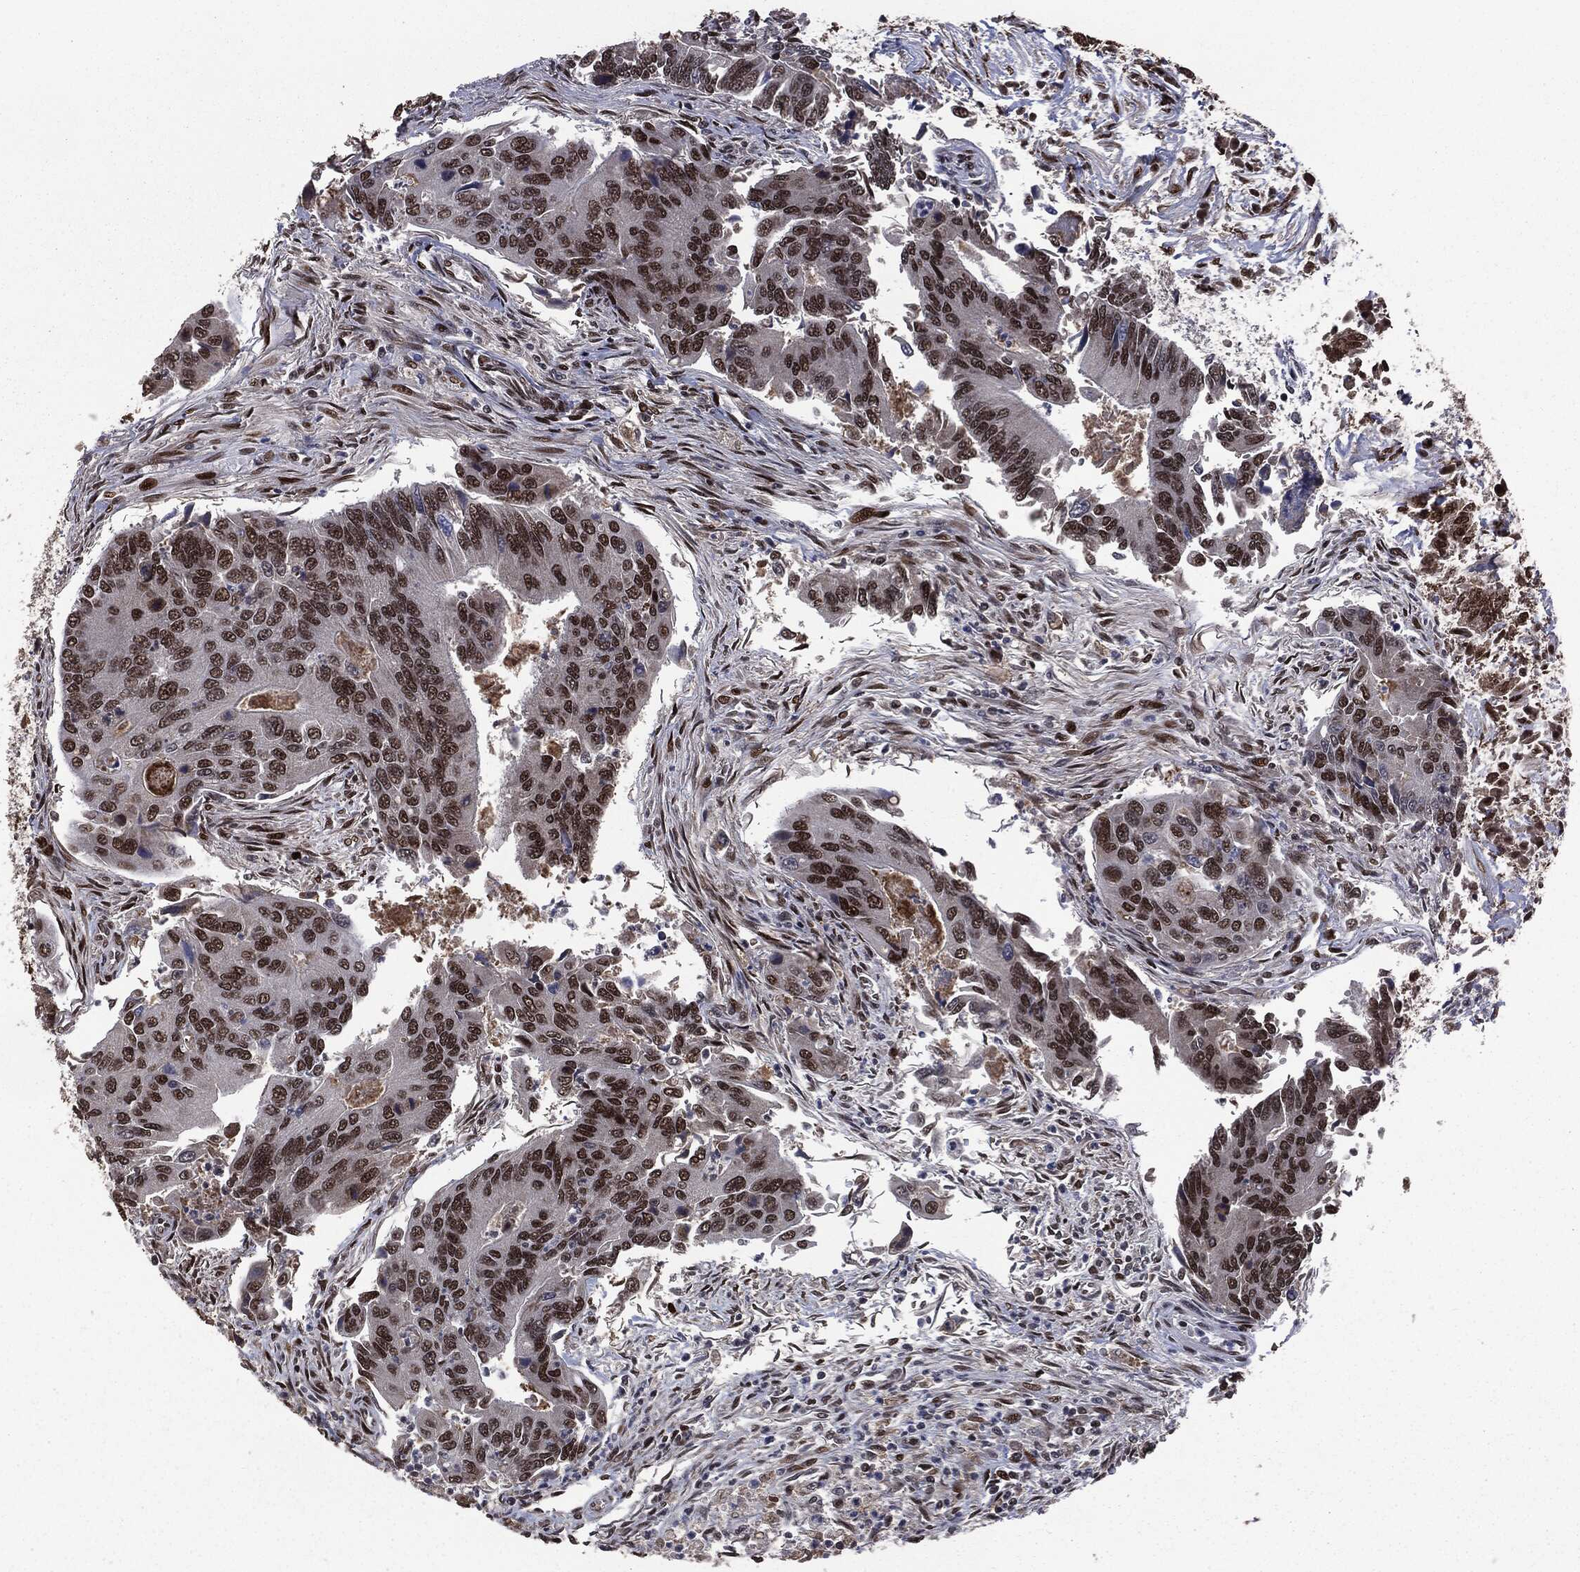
{"staining": {"intensity": "strong", "quantity": "25%-75%", "location": "nuclear"}, "tissue": "colorectal cancer", "cell_type": "Tumor cells", "image_type": "cancer", "snomed": [{"axis": "morphology", "description": "Adenocarcinoma, NOS"}, {"axis": "topography", "description": "Colon"}], "caption": "Immunohistochemistry staining of adenocarcinoma (colorectal), which displays high levels of strong nuclear staining in about 25%-75% of tumor cells indicating strong nuclear protein staining. The staining was performed using DAB (brown) for protein detection and nuclei were counterstained in hematoxylin (blue).", "gene": "DVL2", "patient": {"sex": "female", "age": 67}}